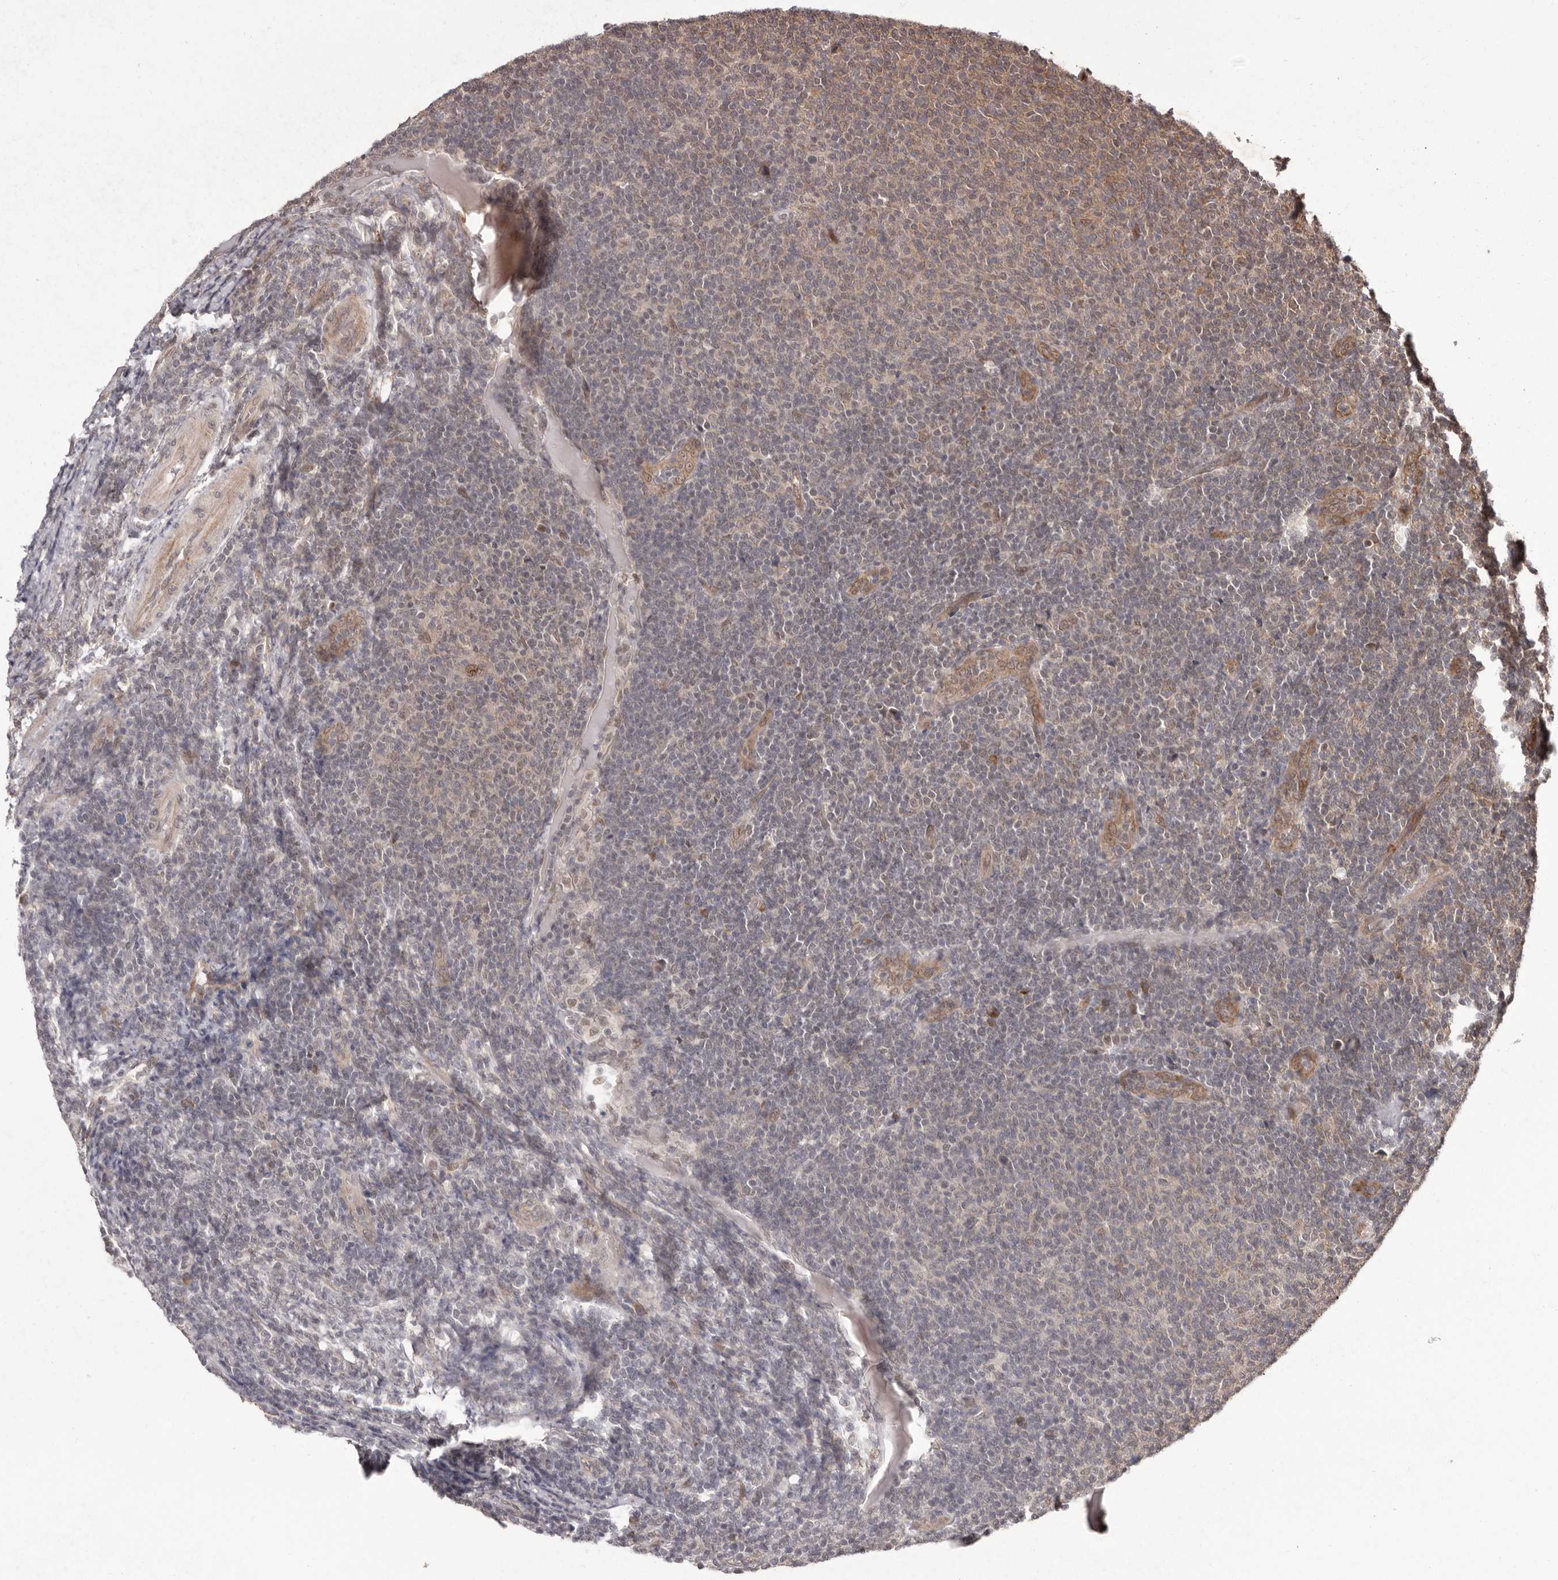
{"staining": {"intensity": "weak", "quantity": "<25%", "location": "cytoplasmic/membranous,nuclear"}, "tissue": "lymphoma", "cell_type": "Tumor cells", "image_type": "cancer", "snomed": [{"axis": "morphology", "description": "Malignant lymphoma, non-Hodgkin's type, Low grade"}, {"axis": "topography", "description": "Lymph node"}], "caption": "Immunohistochemical staining of malignant lymphoma, non-Hodgkin's type (low-grade) shows no significant positivity in tumor cells. (DAB immunohistochemistry, high magnification).", "gene": "LRGUK", "patient": {"sex": "male", "age": 66}}